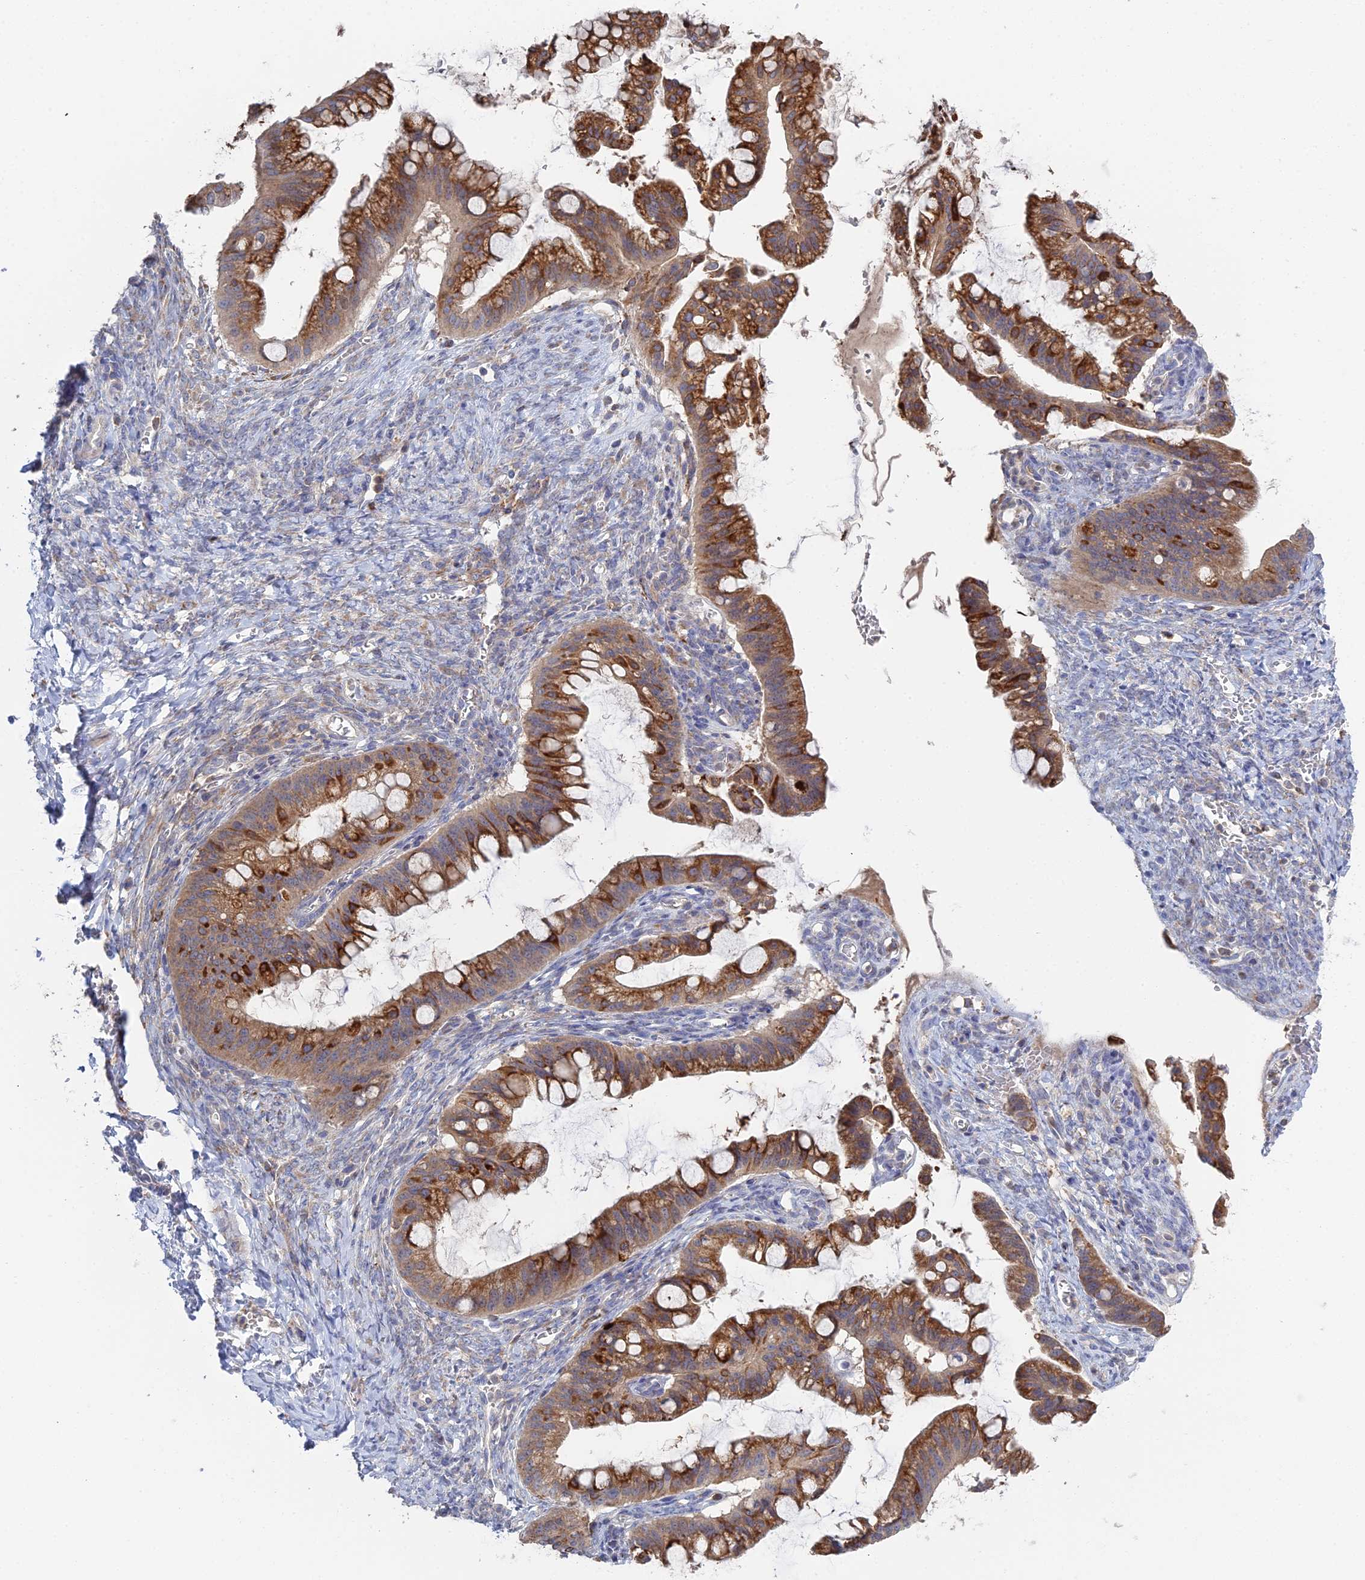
{"staining": {"intensity": "strong", "quantity": ">75%", "location": "cytoplasmic/membranous"}, "tissue": "ovarian cancer", "cell_type": "Tumor cells", "image_type": "cancer", "snomed": [{"axis": "morphology", "description": "Cystadenocarcinoma, mucinous, NOS"}, {"axis": "topography", "description": "Ovary"}], "caption": "Protein expression analysis of ovarian cancer displays strong cytoplasmic/membranous expression in approximately >75% of tumor cells.", "gene": "TRAPPC6A", "patient": {"sex": "female", "age": 73}}